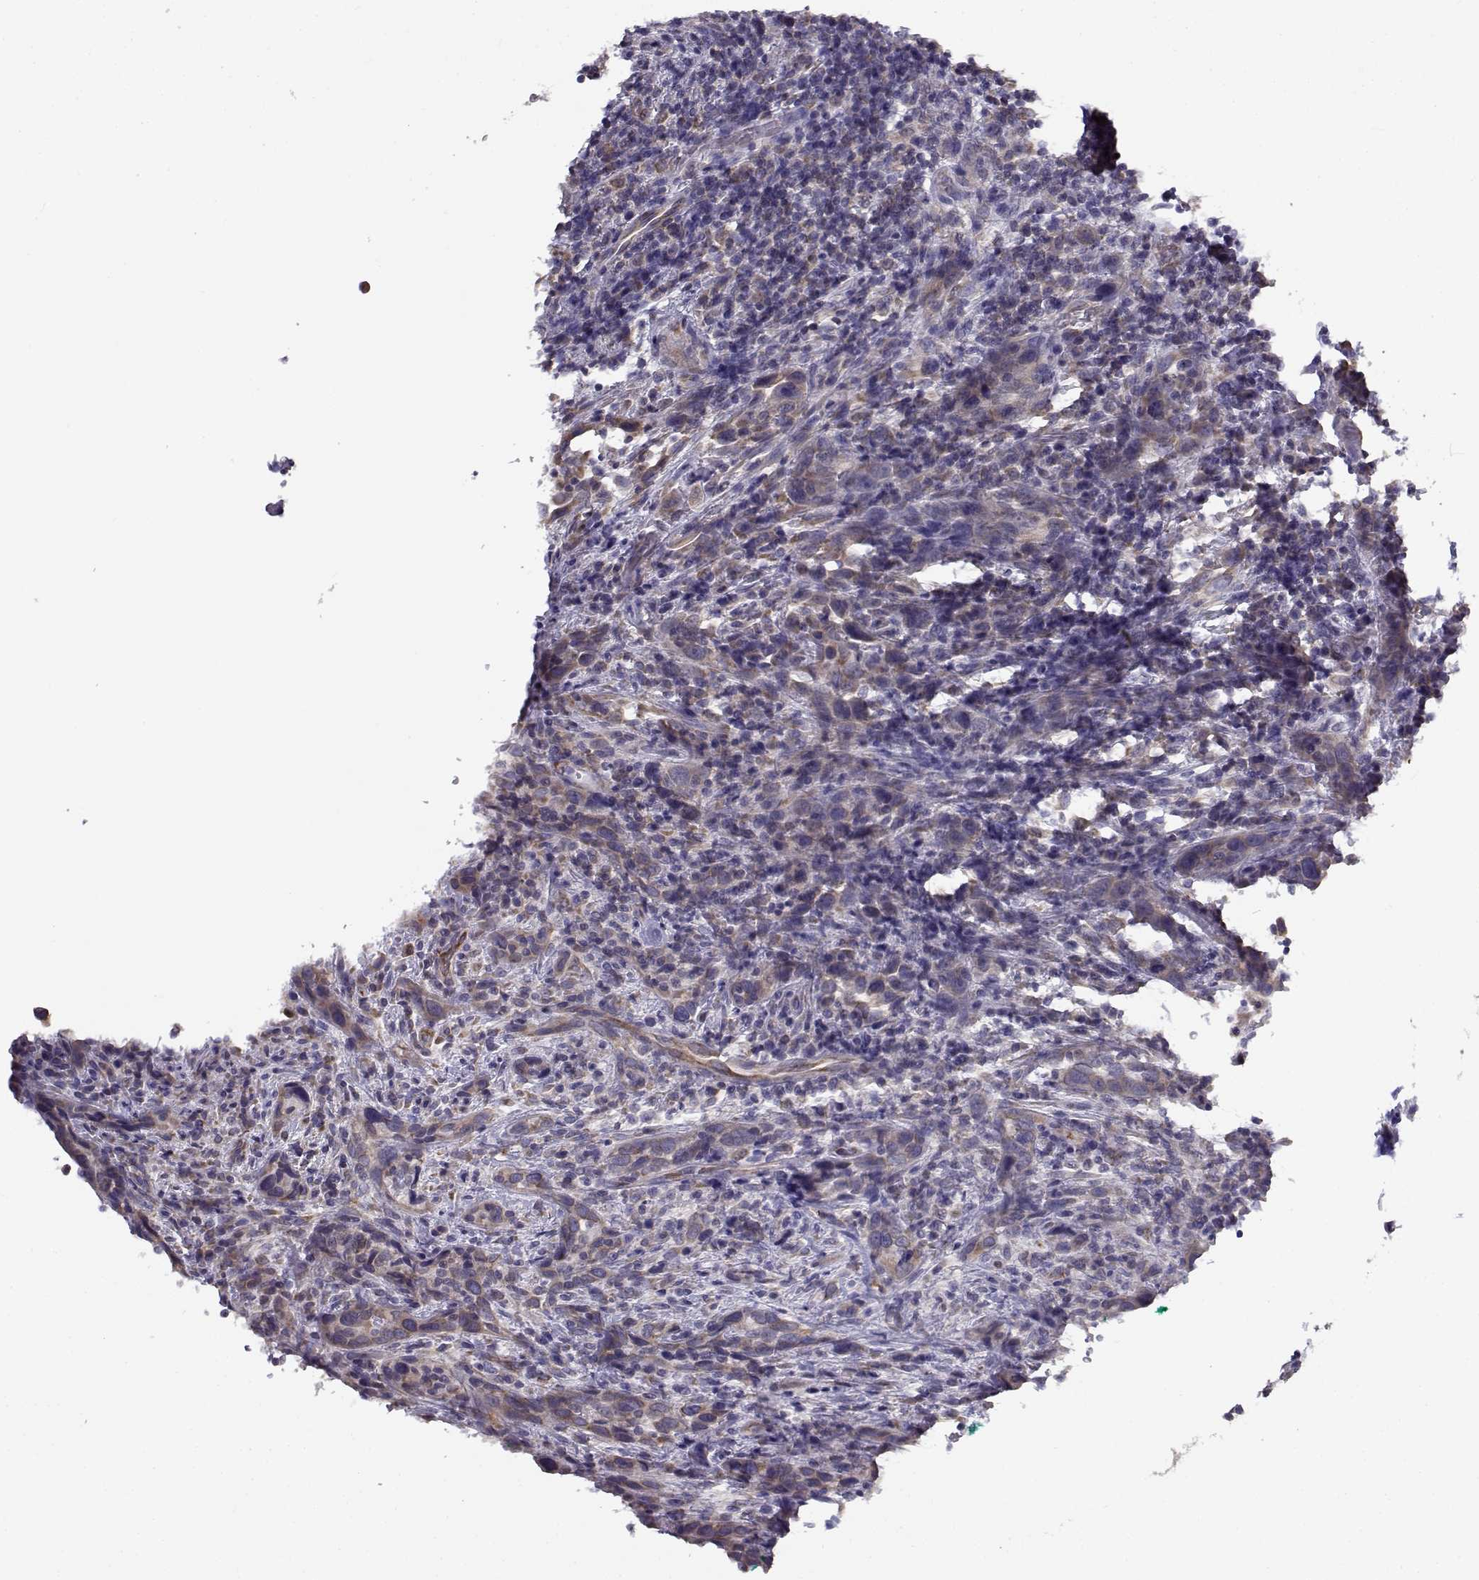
{"staining": {"intensity": "weak", "quantity": ">75%", "location": "cytoplasmic/membranous"}, "tissue": "urothelial cancer", "cell_type": "Tumor cells", "image_type": "cancer", "snomed": [{"axis": "morphology", "description": "Urothelial carcinoma, NOS"}, {"axis": "morphology", "description": "Urothelial carcinoma, High grade"}, {"axis": "topography", "description": "Urinary bladder"}], "caption": "Transitional cell carcinoma stained with a protein marker exhibits weak staining in tumor cells.", "gene": "BEND6", "patient": {"sex": "female", "age": 64}}